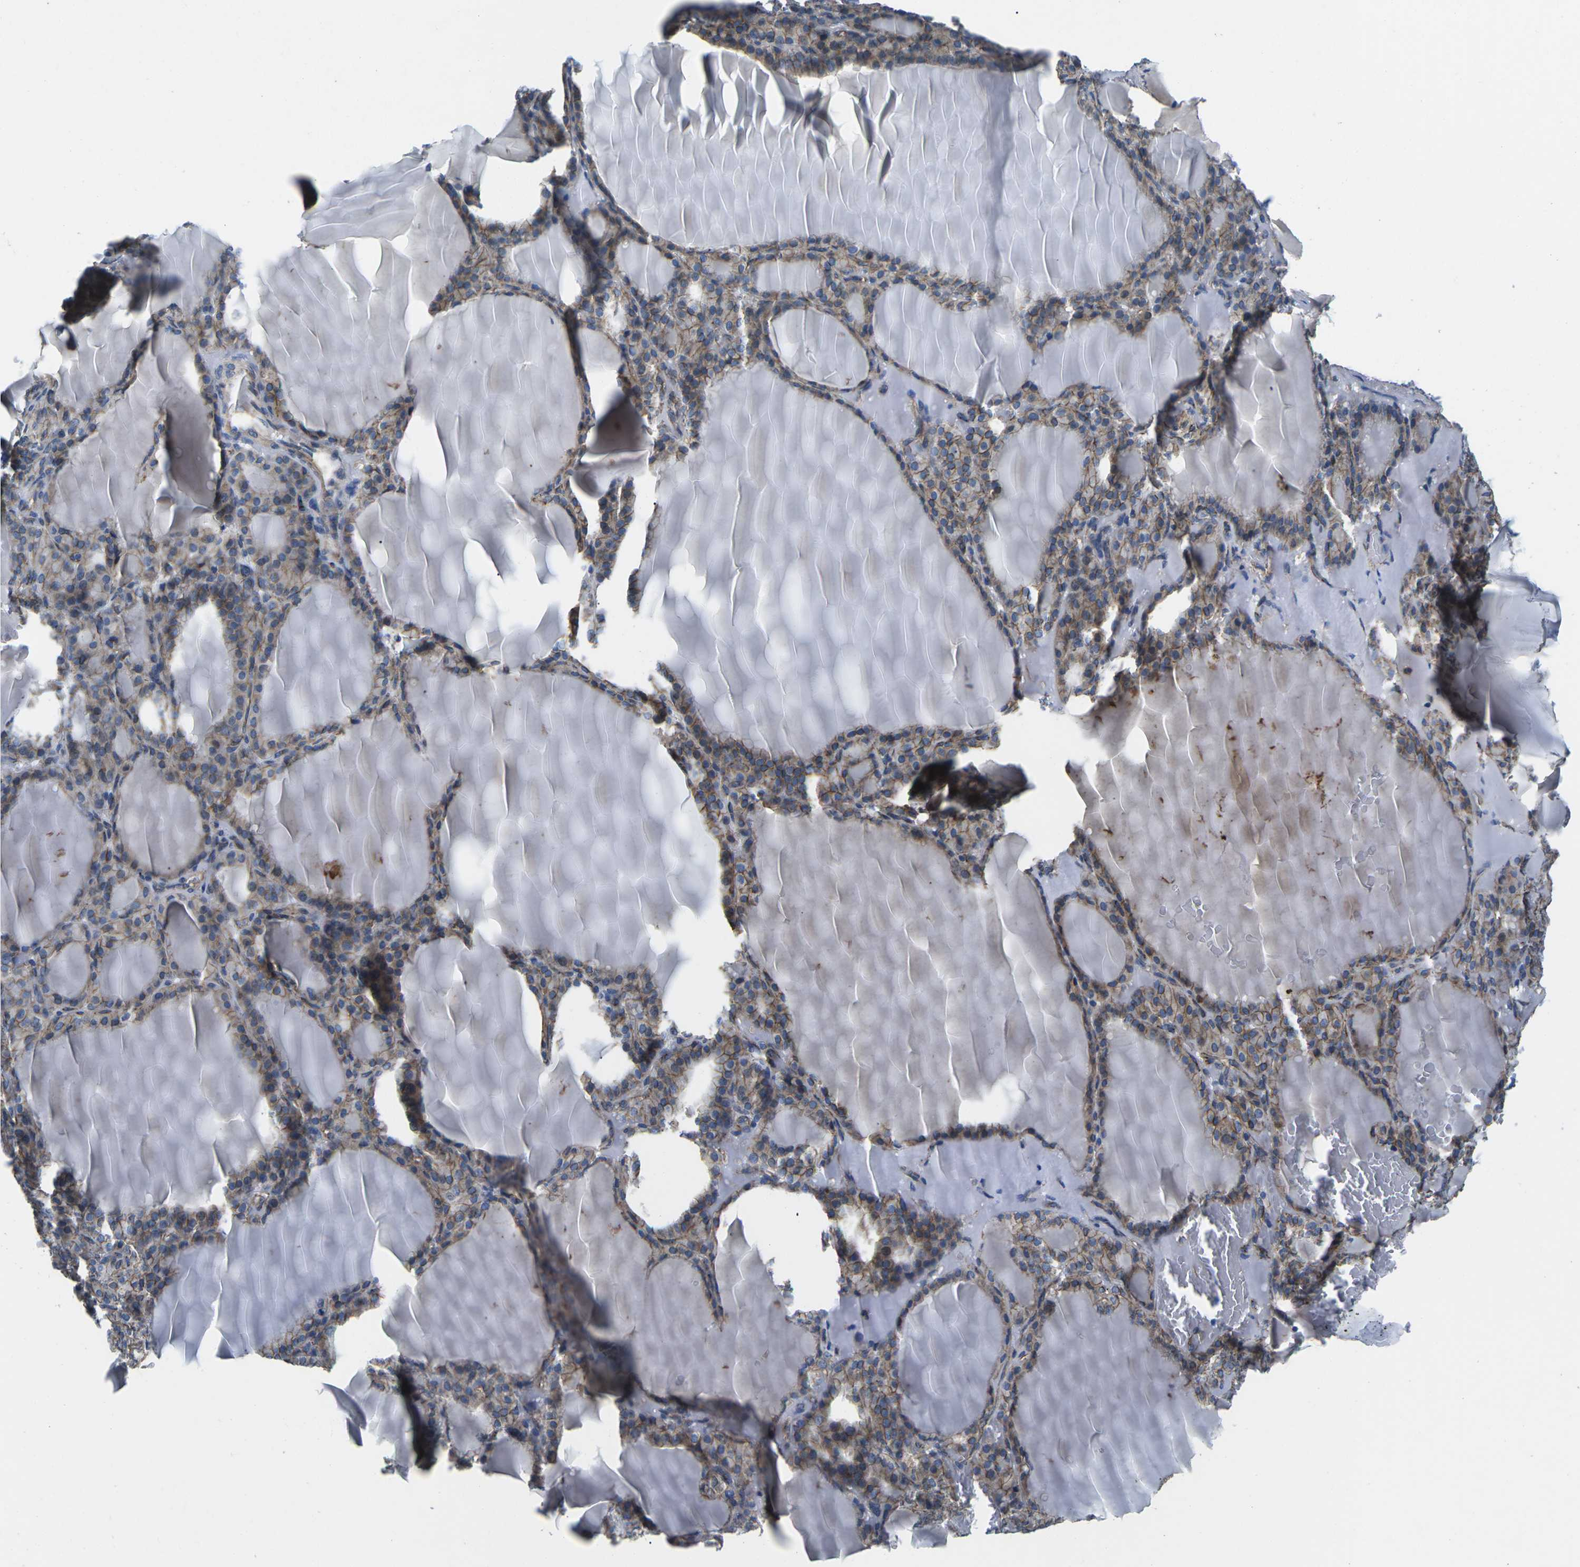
{"staining": {"intensity": "moderate", "quantity": ">75%", "location": "cytoplasmic/membranous"}, "tissue": "thyroid gland", "cell_type": "Glandular cells", "image_type": "normal", "snomed": [{"axis": "morphology", "description": "Normal tissue, NOS"}, {"axis": "topography", "description": "Thyroid gland"}], "caption": "Thyroid gland stained for a protein reveals moderate cytoplasmic/membranous positivity in glandular cells.", "gene": "CTNND1", "patient": {"sex": "female", "age": 28}}